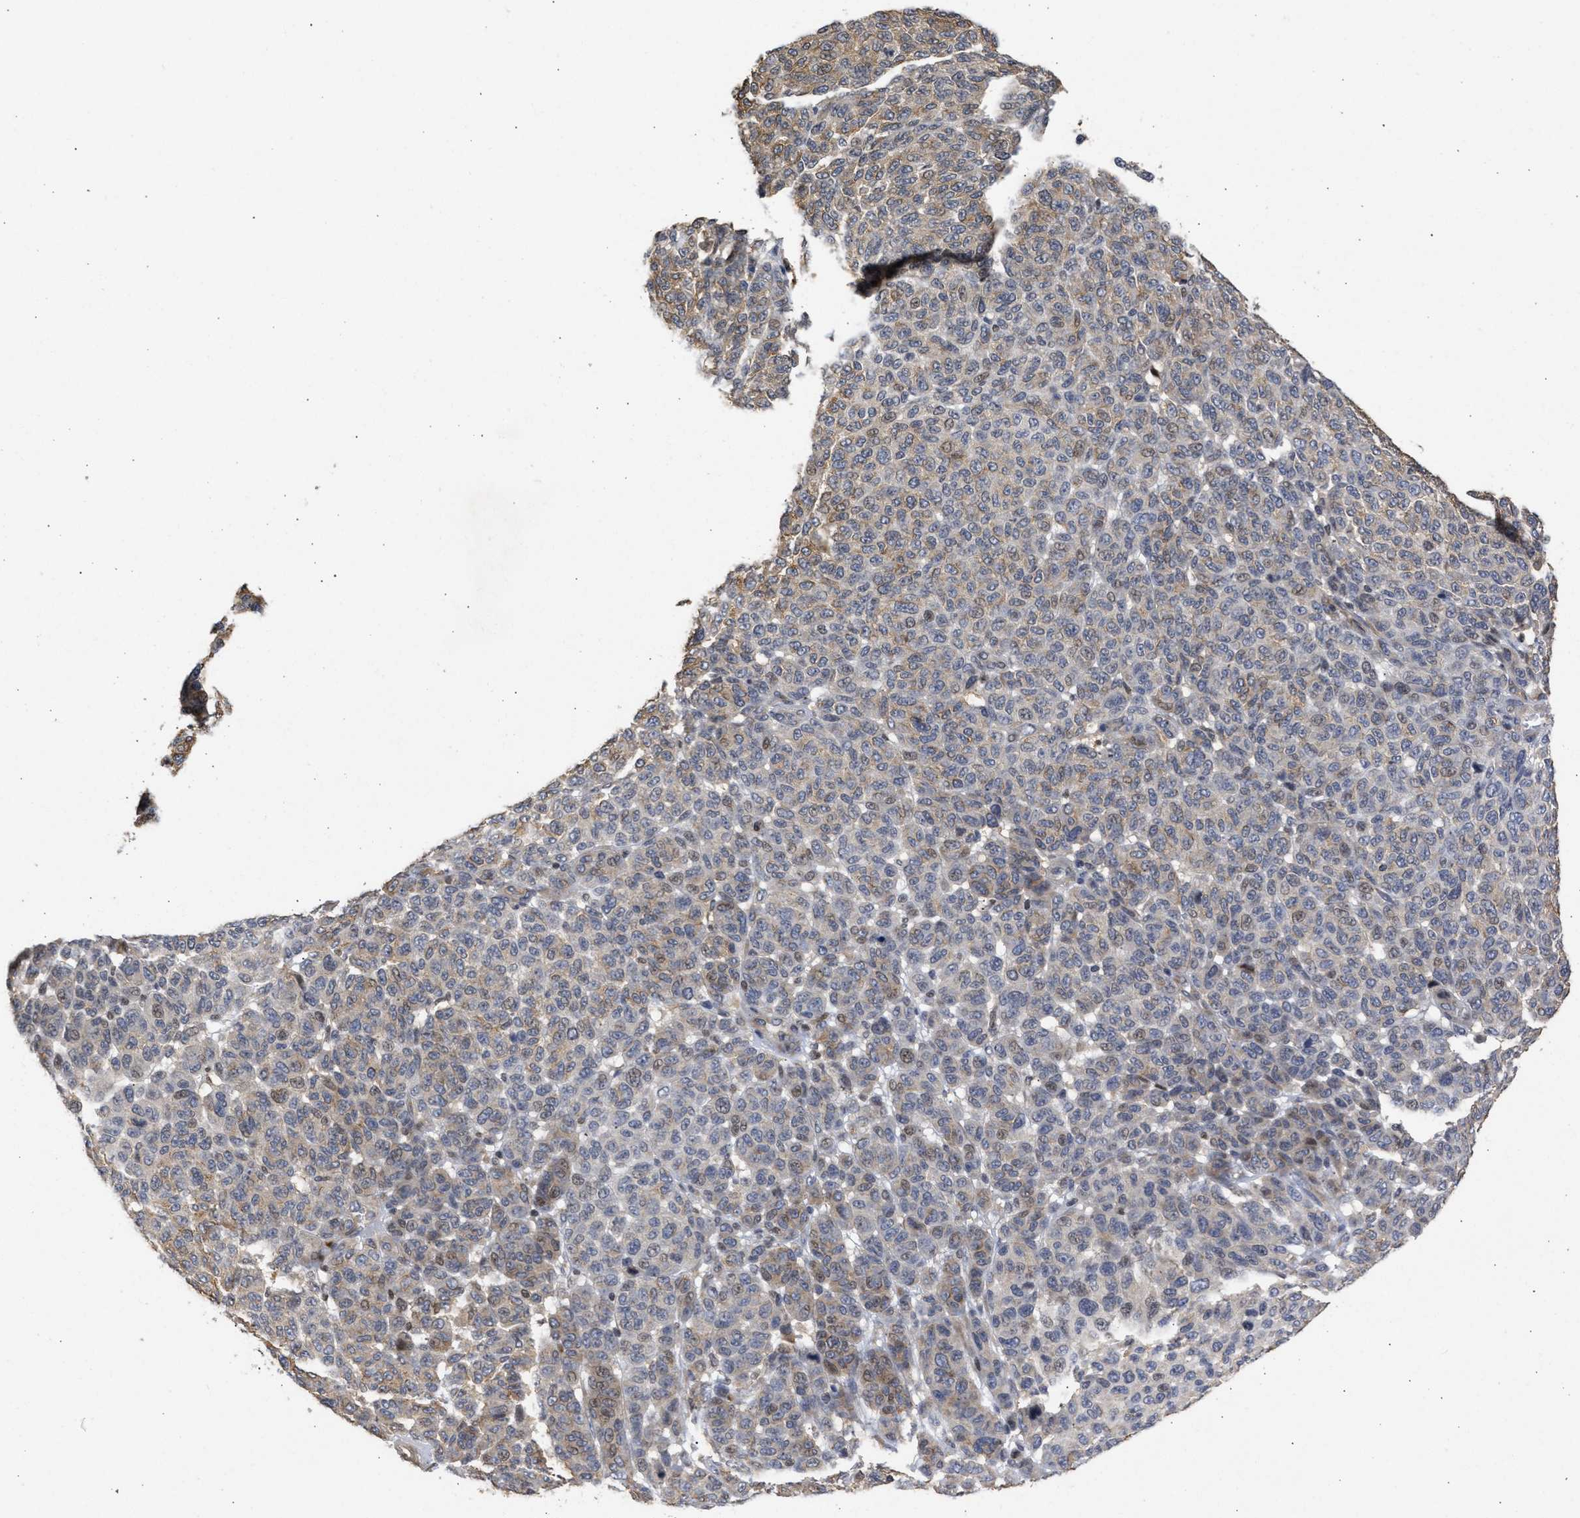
{"staining": {"intensity": "weak", "quantity": "<25%", "location": "cytoplasmic/membranous,nuclear"}, "tissue": "melanoma", "cell_type": "Tumor cells", "image_type": "cancer", "snomed": [{"axis": "morphology", "description": "Malignant melanoma, NOS"}, {"axis": "topography", "description": "Skin"}], "caption": "Immunohistochemistry (IHC) of malignant melanoma exhibits no expression in tumor cells. (DAB (3,3'-diaminobenzidine) IHC visualized using brightfield microscopy, high magnification).", "gene": "ENSG00000142539", "patient": {"sex": "male", "age": 59}}